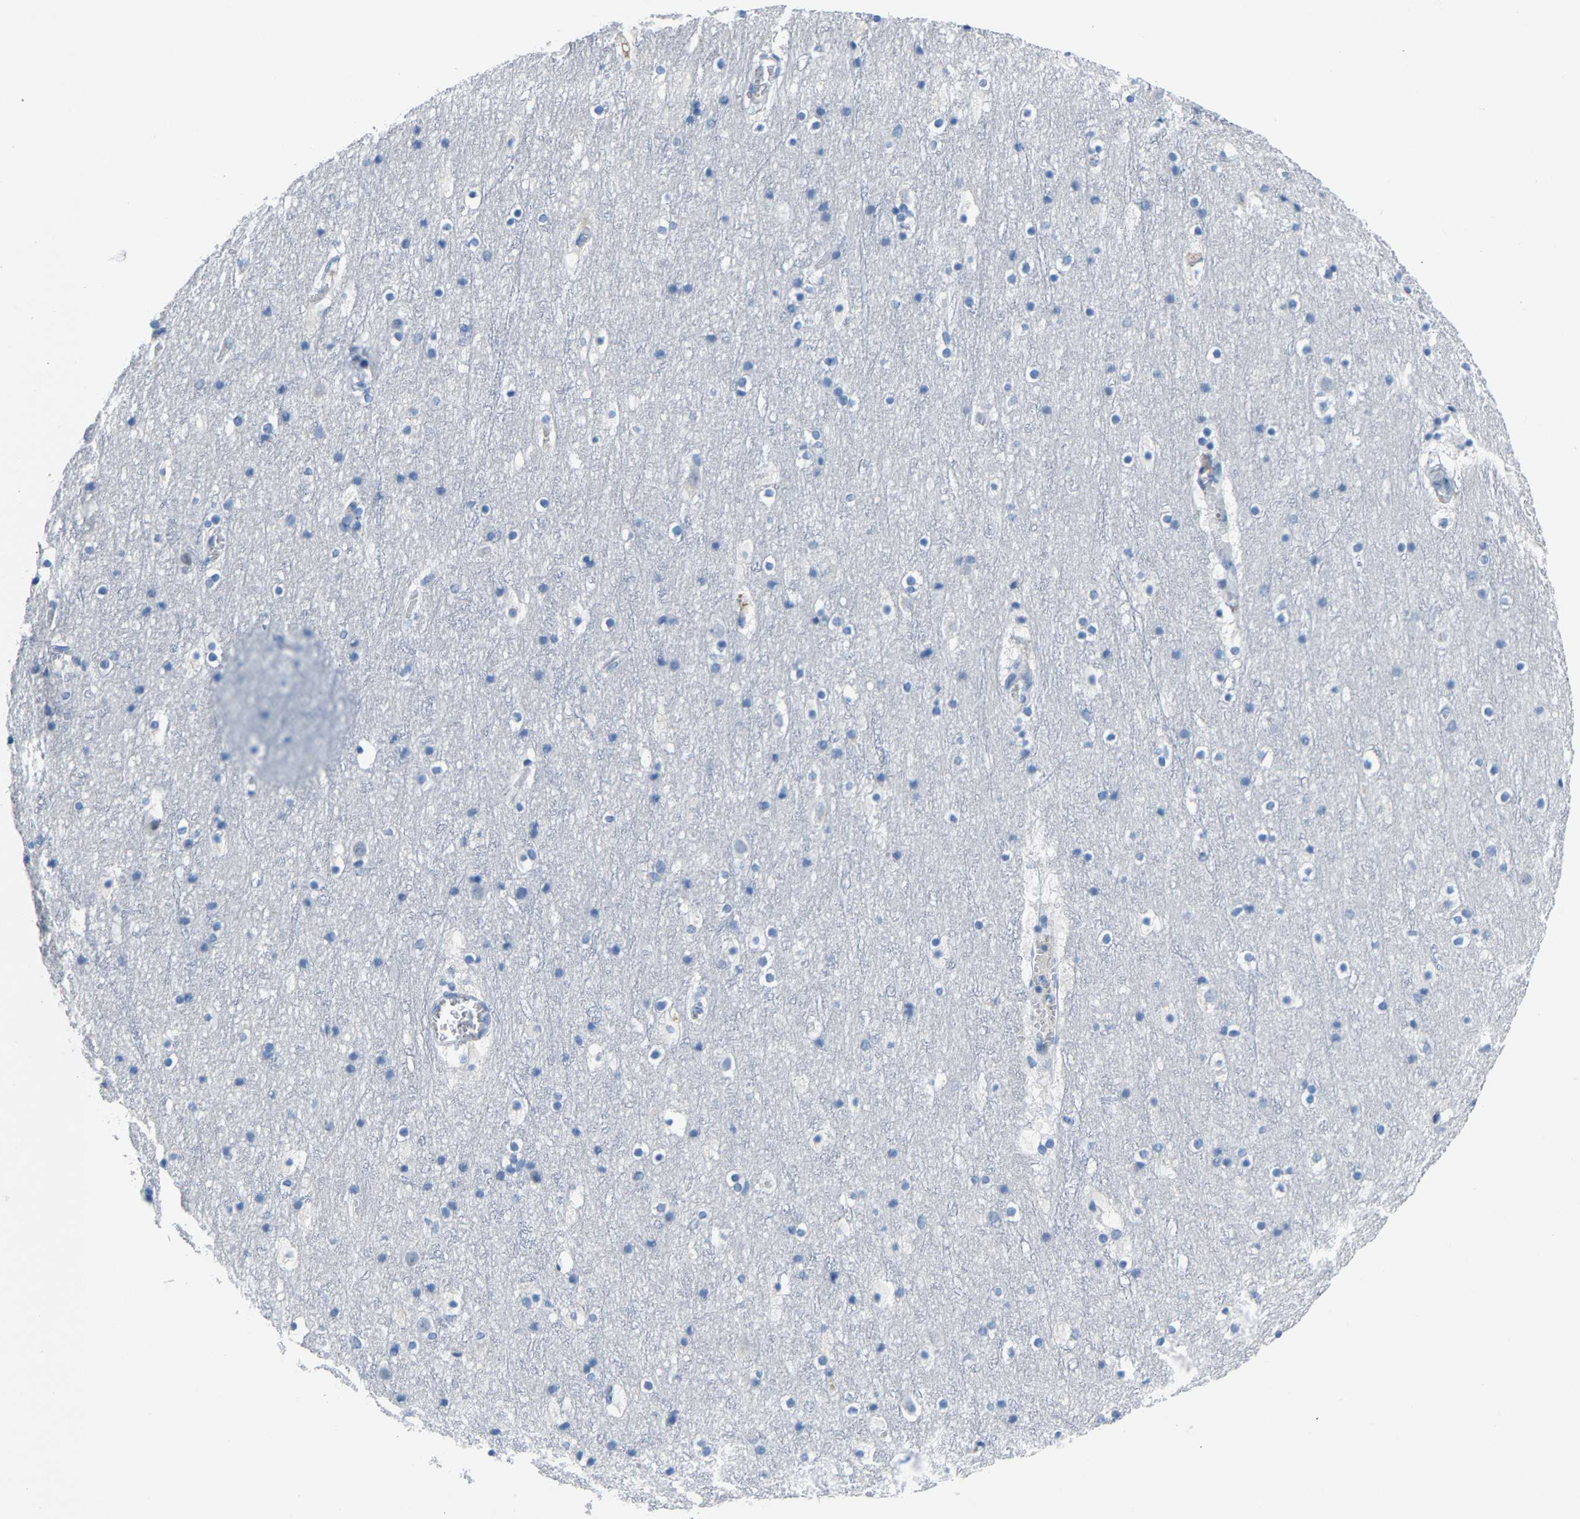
{"staining": {"intensity": "negative", "quantity": "none", "location": "none"}, "tissue": "cerebral cortex", "cell_type": "Endothelial cells", "image_type": "normal", "snomed": [{"axis": "morphology", "description": "Normal tissue, NOS"}, {"axis": "topography", "description": "Cerebral cortex"}], "caption": "Immunohistochemistry (IHC) image of benign cerebral cortex: cerebral cortex stained with DAB (3,3'-diaminobenzidine) demonstrates no significant protein positivity in endothelial cells. (DAB immunohistochemistry (IHC) with hematoxylin counter stain).", "gene": "DNAAF5", "patient": {"sex": "male", "age": 45}}